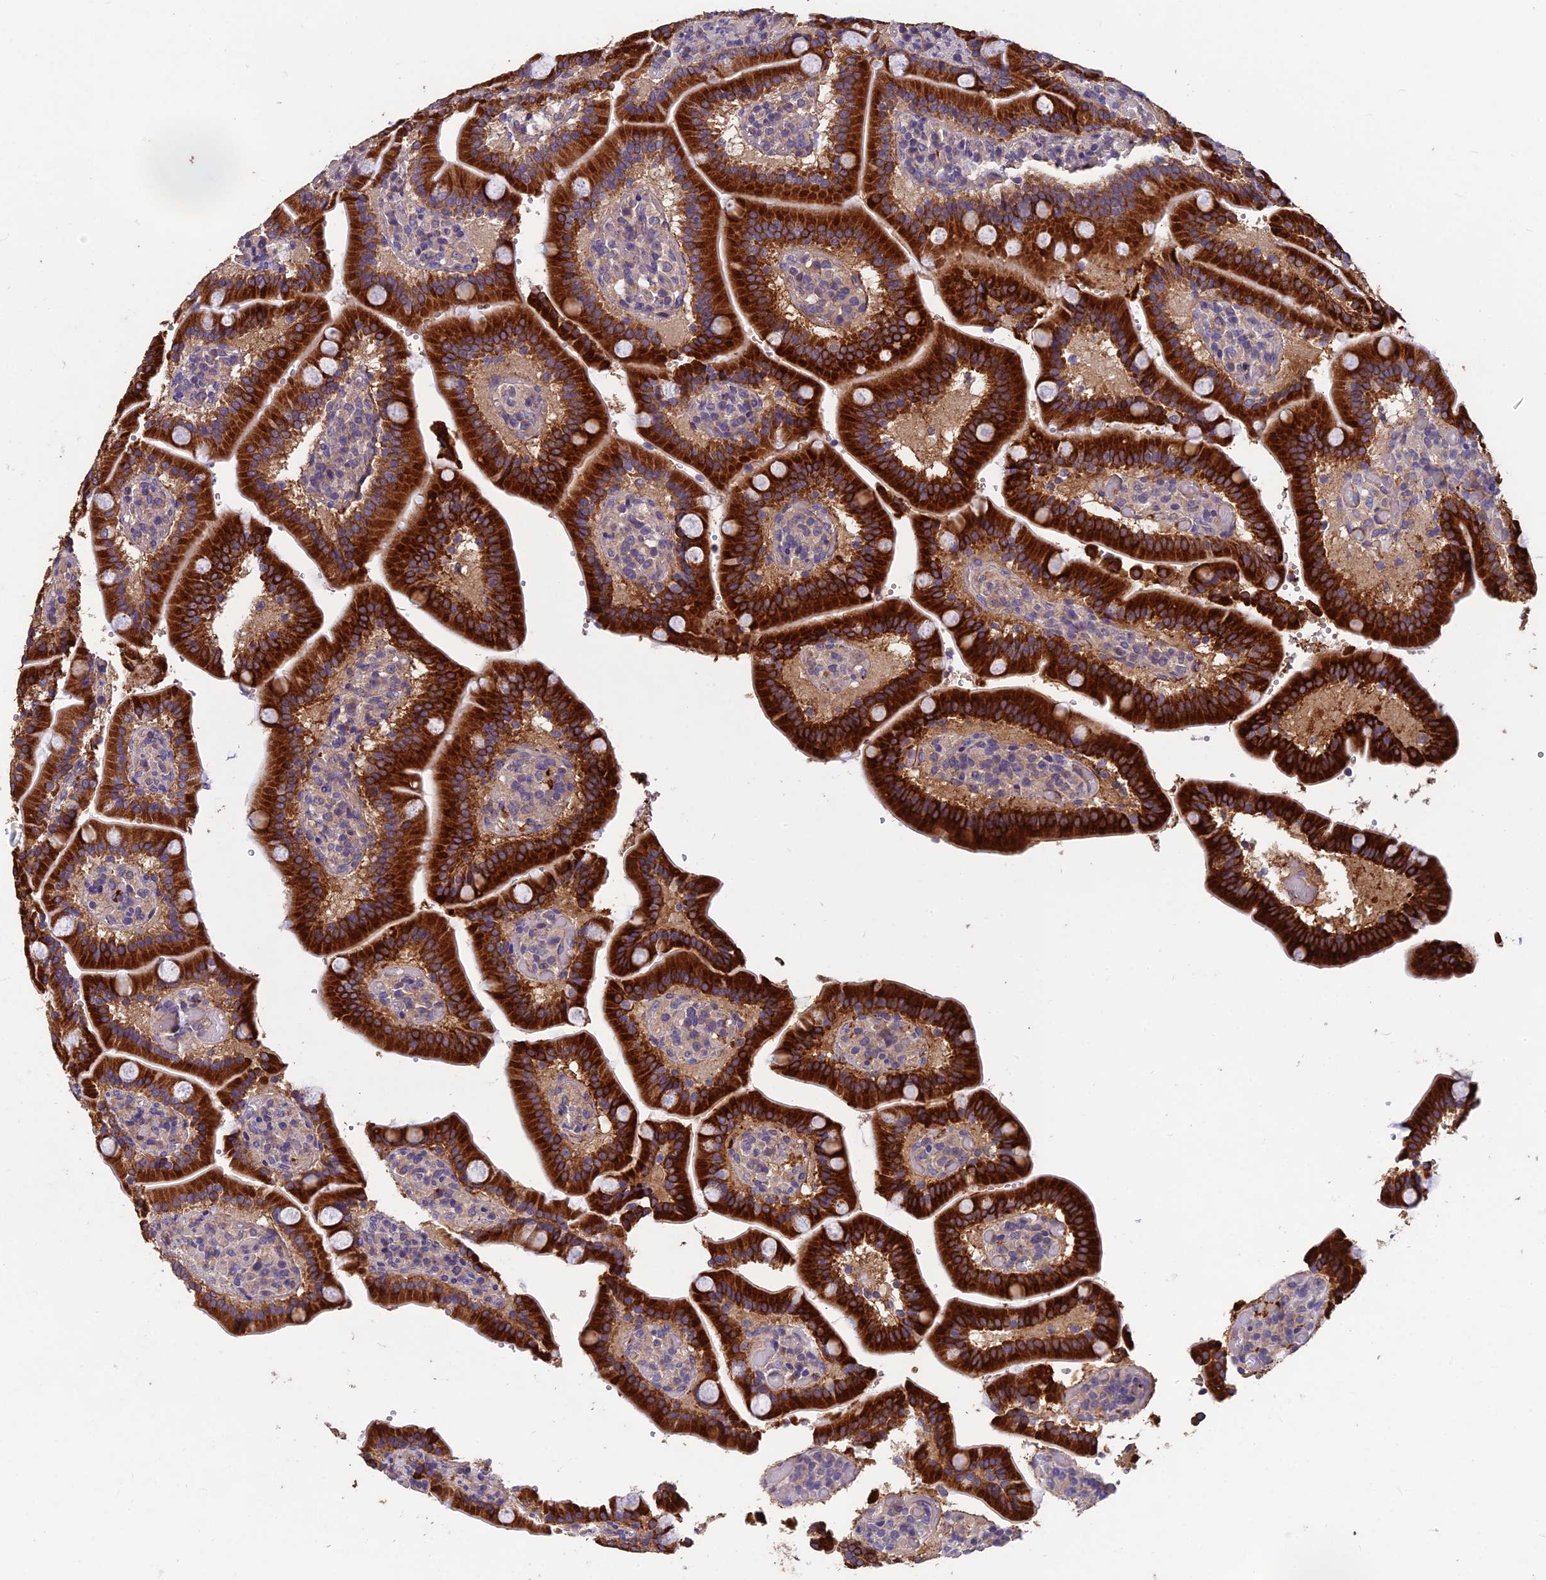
{"staining": {"intensity": "strong", "quantity": "25%-75%", "location": "cytoplasmic/membranous"}, "tissue": "duodenum", "cell_type": "Glandular cells", "image_type": "normal", "snomed": [{"axis": "morphology", "description": "Normal tissue, NOS"}, {"axis": "topography", "description": "Duodenum"}], "caption": "The micrograph exhibits staining of normal duodenum, revealing strong cytoplasmic/membranous protein expression (brown color) within glandular cells.", "gene": "CEACAM16", "patient": {"sex": "female", "age": 62}}